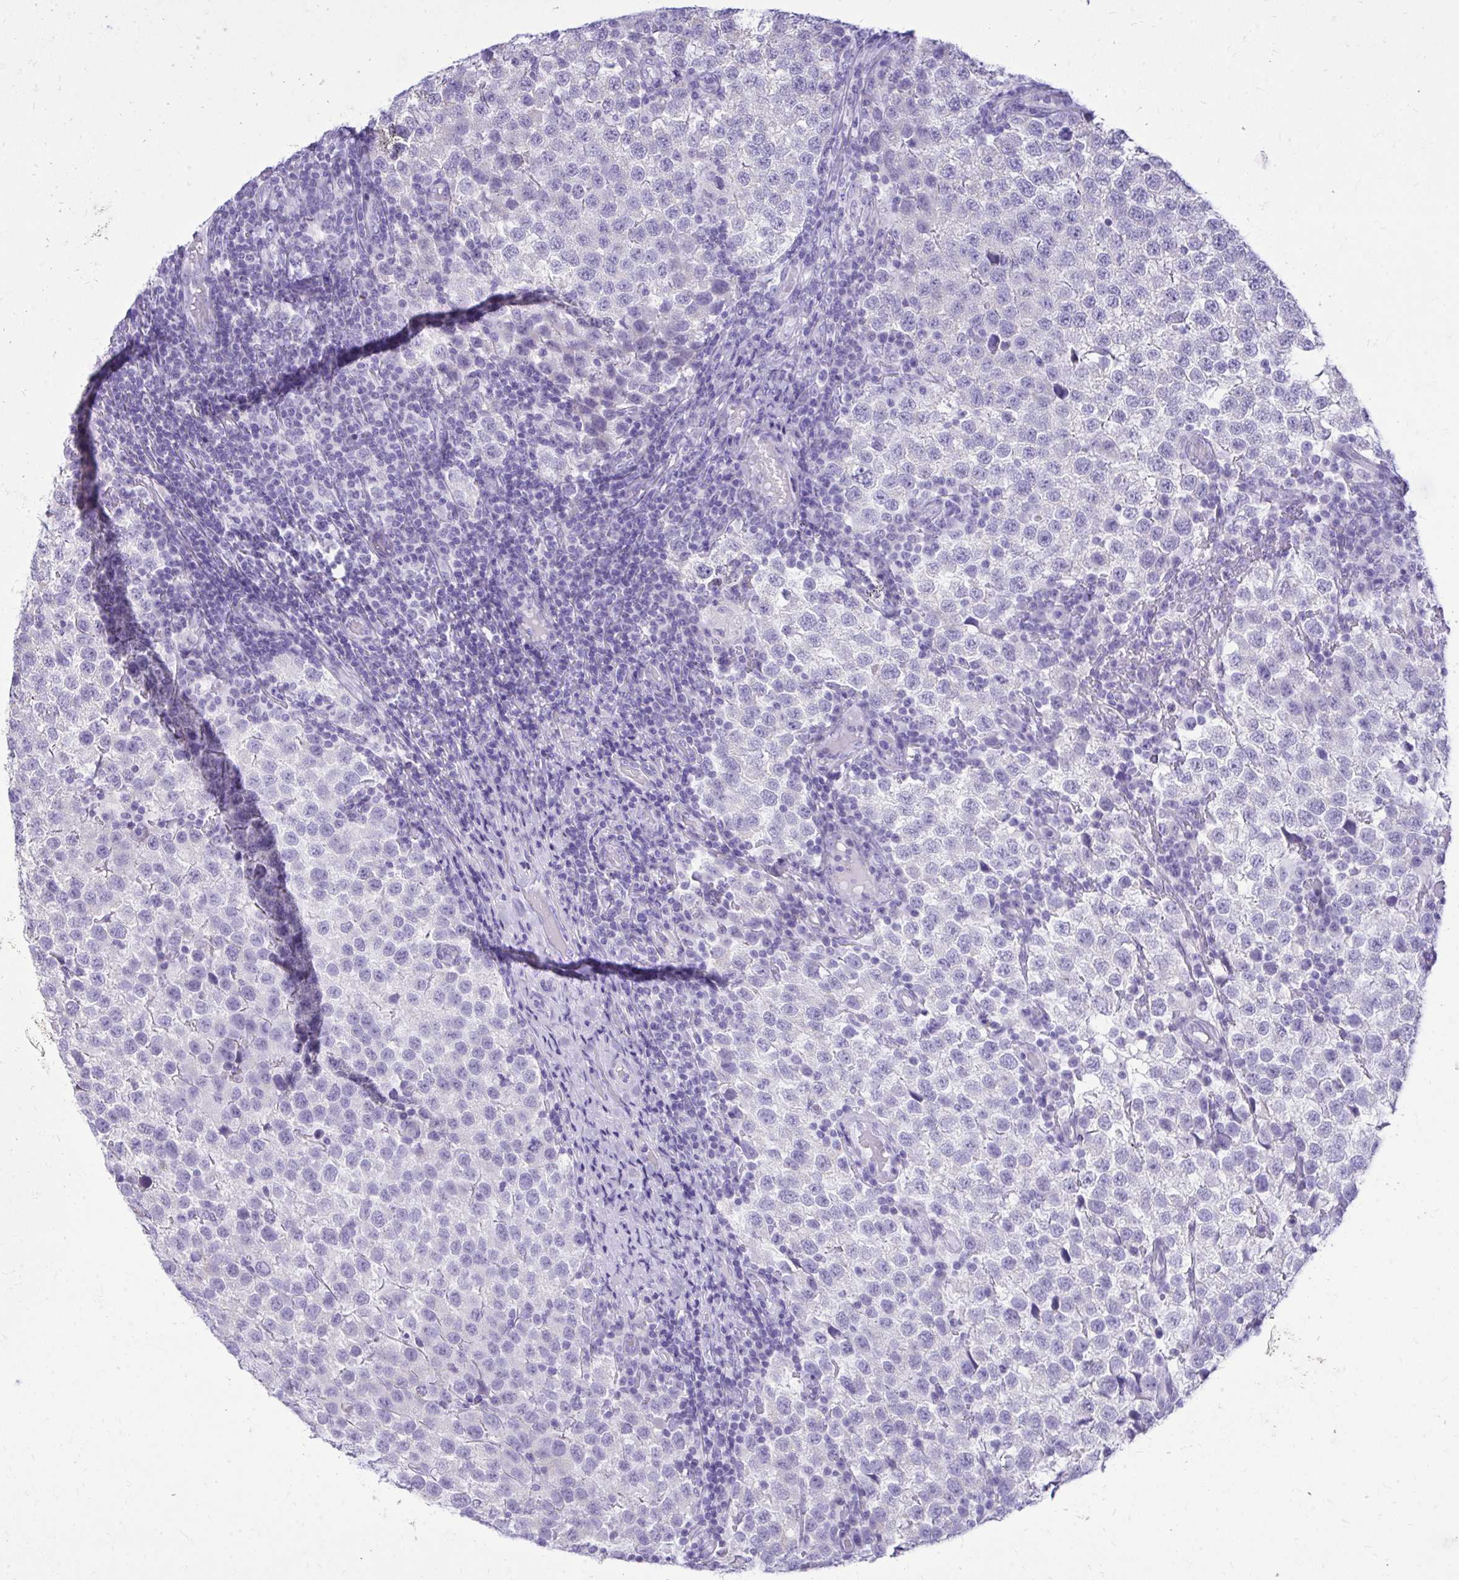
{"staining": {"intensity": "negative", "quantity": "none", "location": "none"}, "tissue": "testis cancer", "cell_type": "Tumor cells", "image_type": "cancer", "snomed": [{"axis": "morphology", "description": "Seminoma, NOS"}, {"axis": "topography", "description": "Testis"}], "caption": "IHC of human testis cancer reveals no staining in tumor cells.", "gene": "RALYL", "patient": {"sex": "male", "age": 34}}